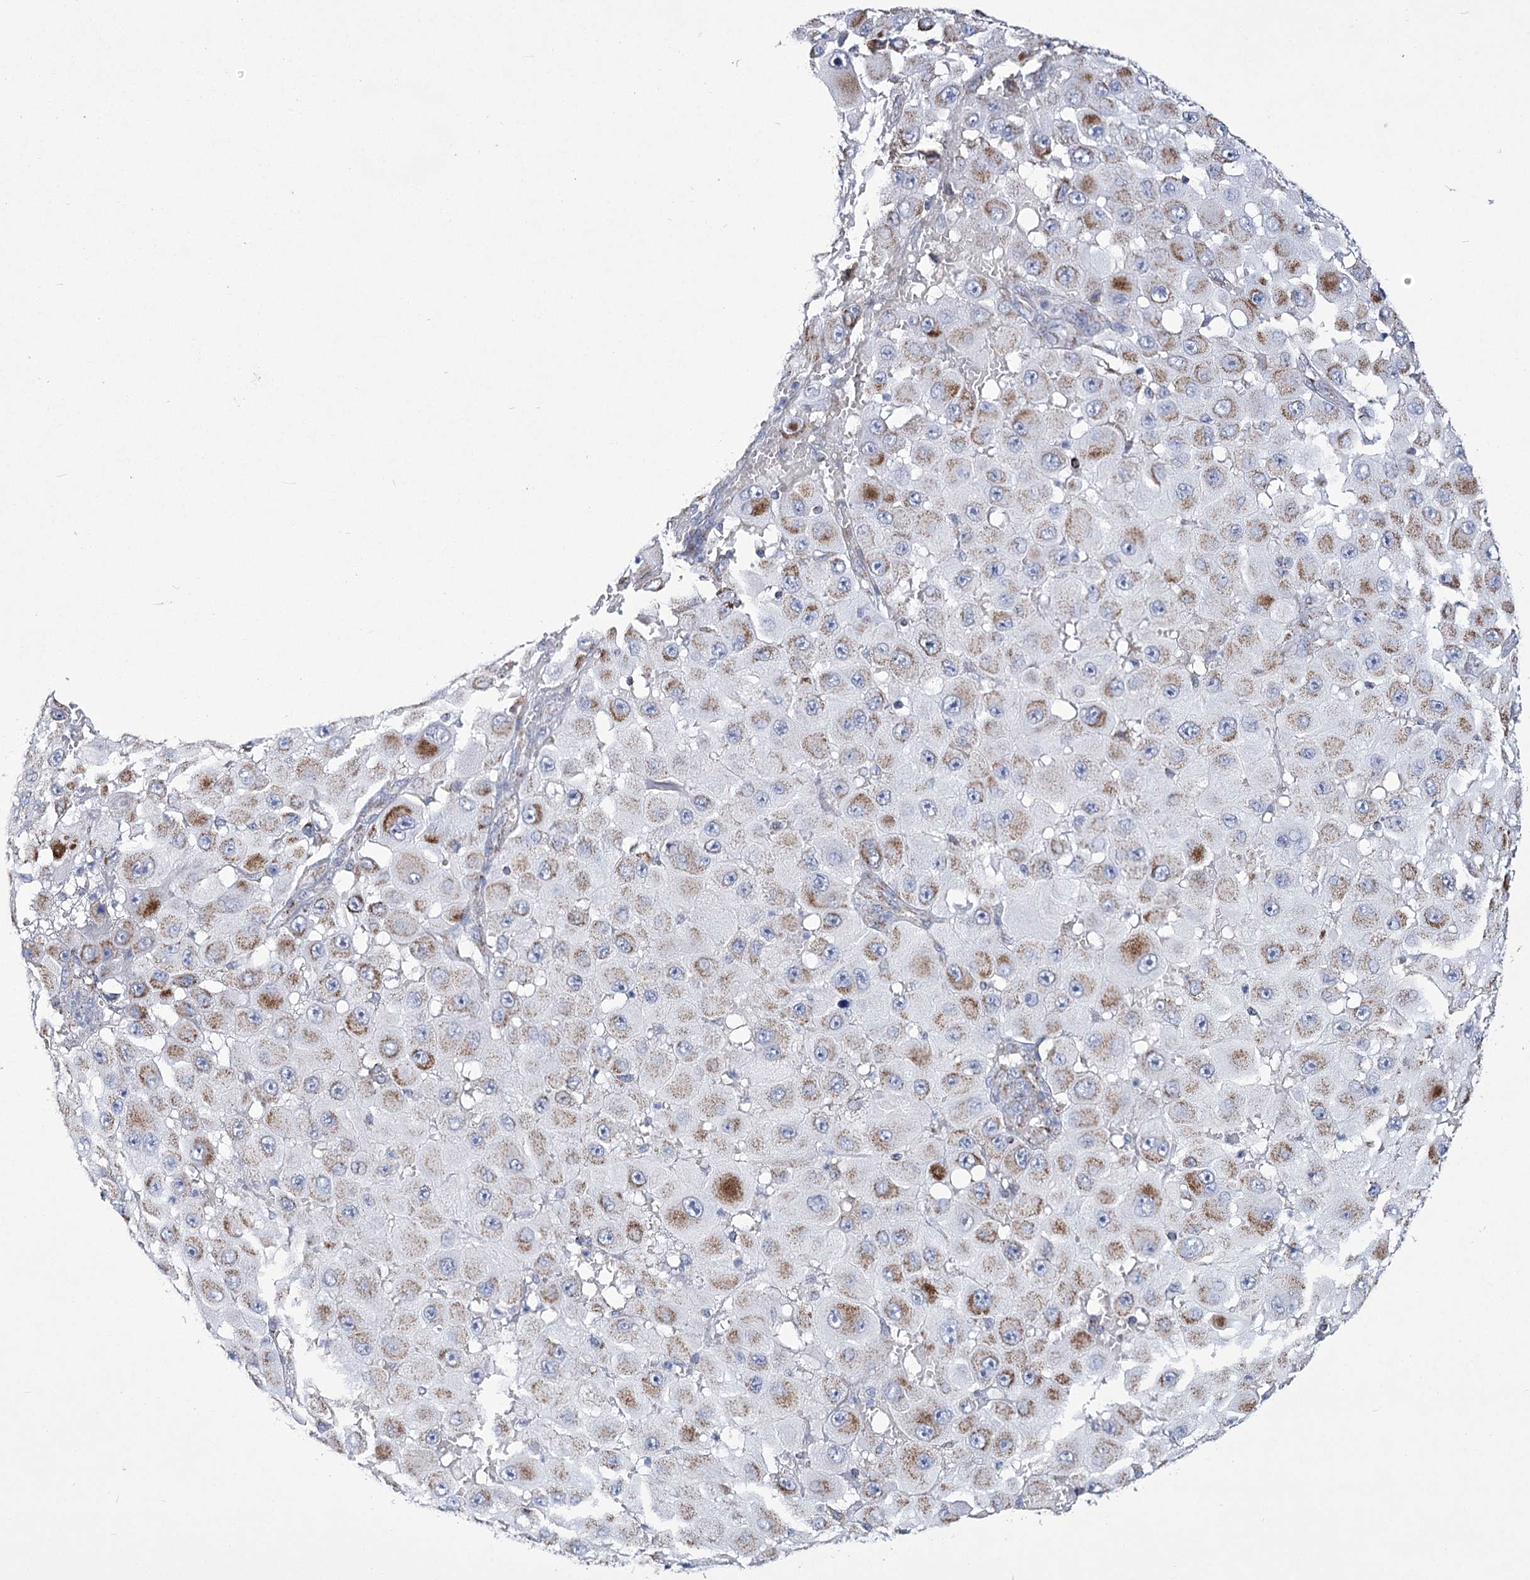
{"staining": {"intensity": "moderate", "quantity": "<25%", "location": "cytoplasmic/membranous"}, "tissue": "melanoma", "cell_type": "Tumor cells", "image_type": "cancer", "snomed": [{"axis": "morphology", "description": "Malignant melanoma, NOS"}, {"axis": "topography", "description": "Skin"}], "caption": "Tumor cells exhibit low levels of moderate cytoplasmic/membranous positivity in about <25% of cells in malignant melanoma.", "gene": "PDHB", "patient": {"sex": "female", "age": 81}}